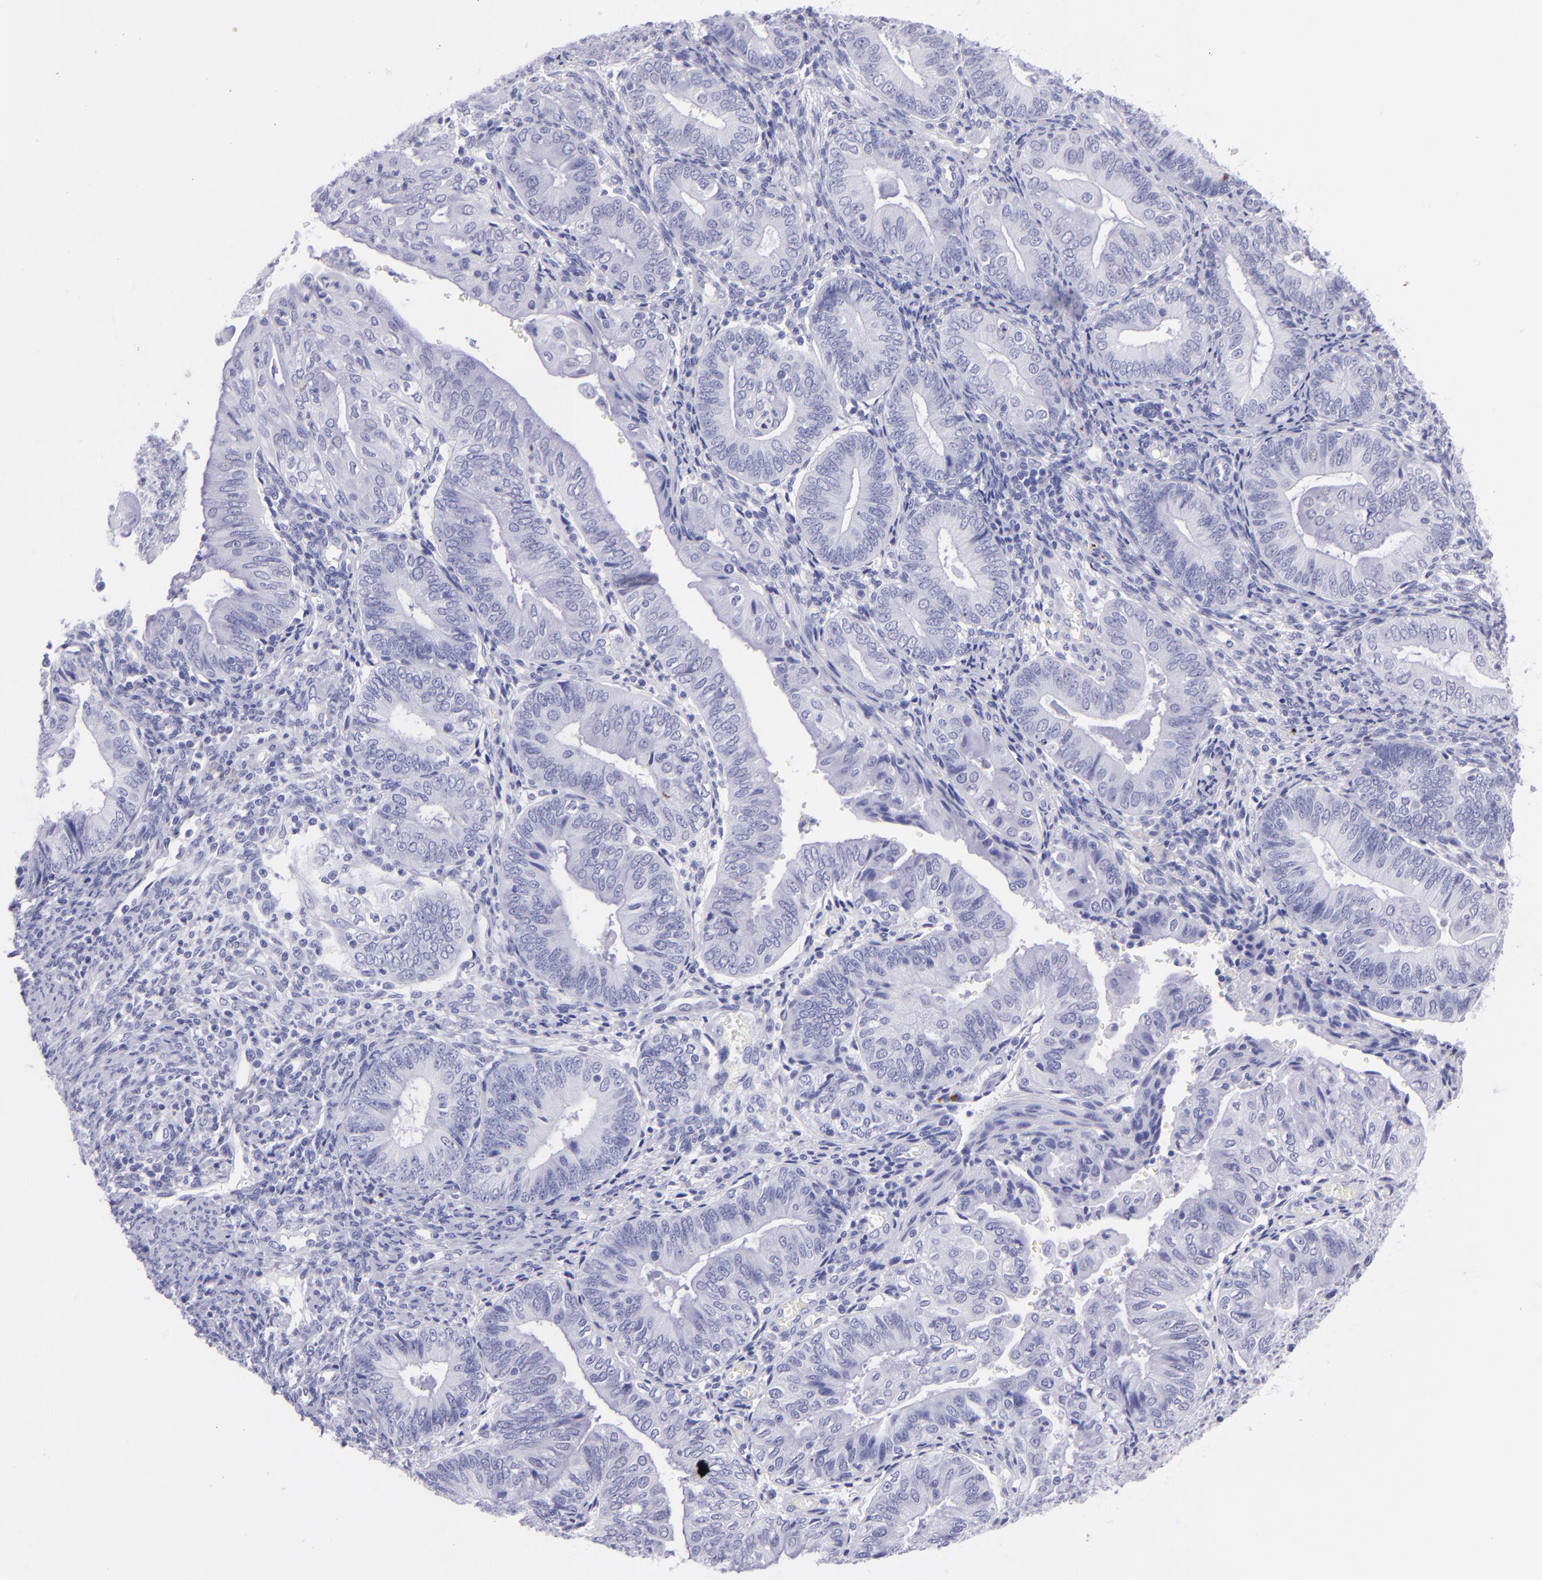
{"staining": {"intensity": "negative", "quantity": "none", "location": "none"}, "tissue": "endometrial cancer", "cell_type": "Tumor cells", "image_type": "cancer", "snomed": [{"axis": "morphology", "description": "Adenocarcinoma, NOS"}, {"axis": "topography", "description": "Endometrium"}], "caption": "IHC histopathology image of neoplastic tissue: human endometrial cancer stained with DAB (3,3'-diaminobenzidine) shows no significant protein expression in tumor cells.", "gene": "PIP", "patient": {"sex": "female", "age": 55}}